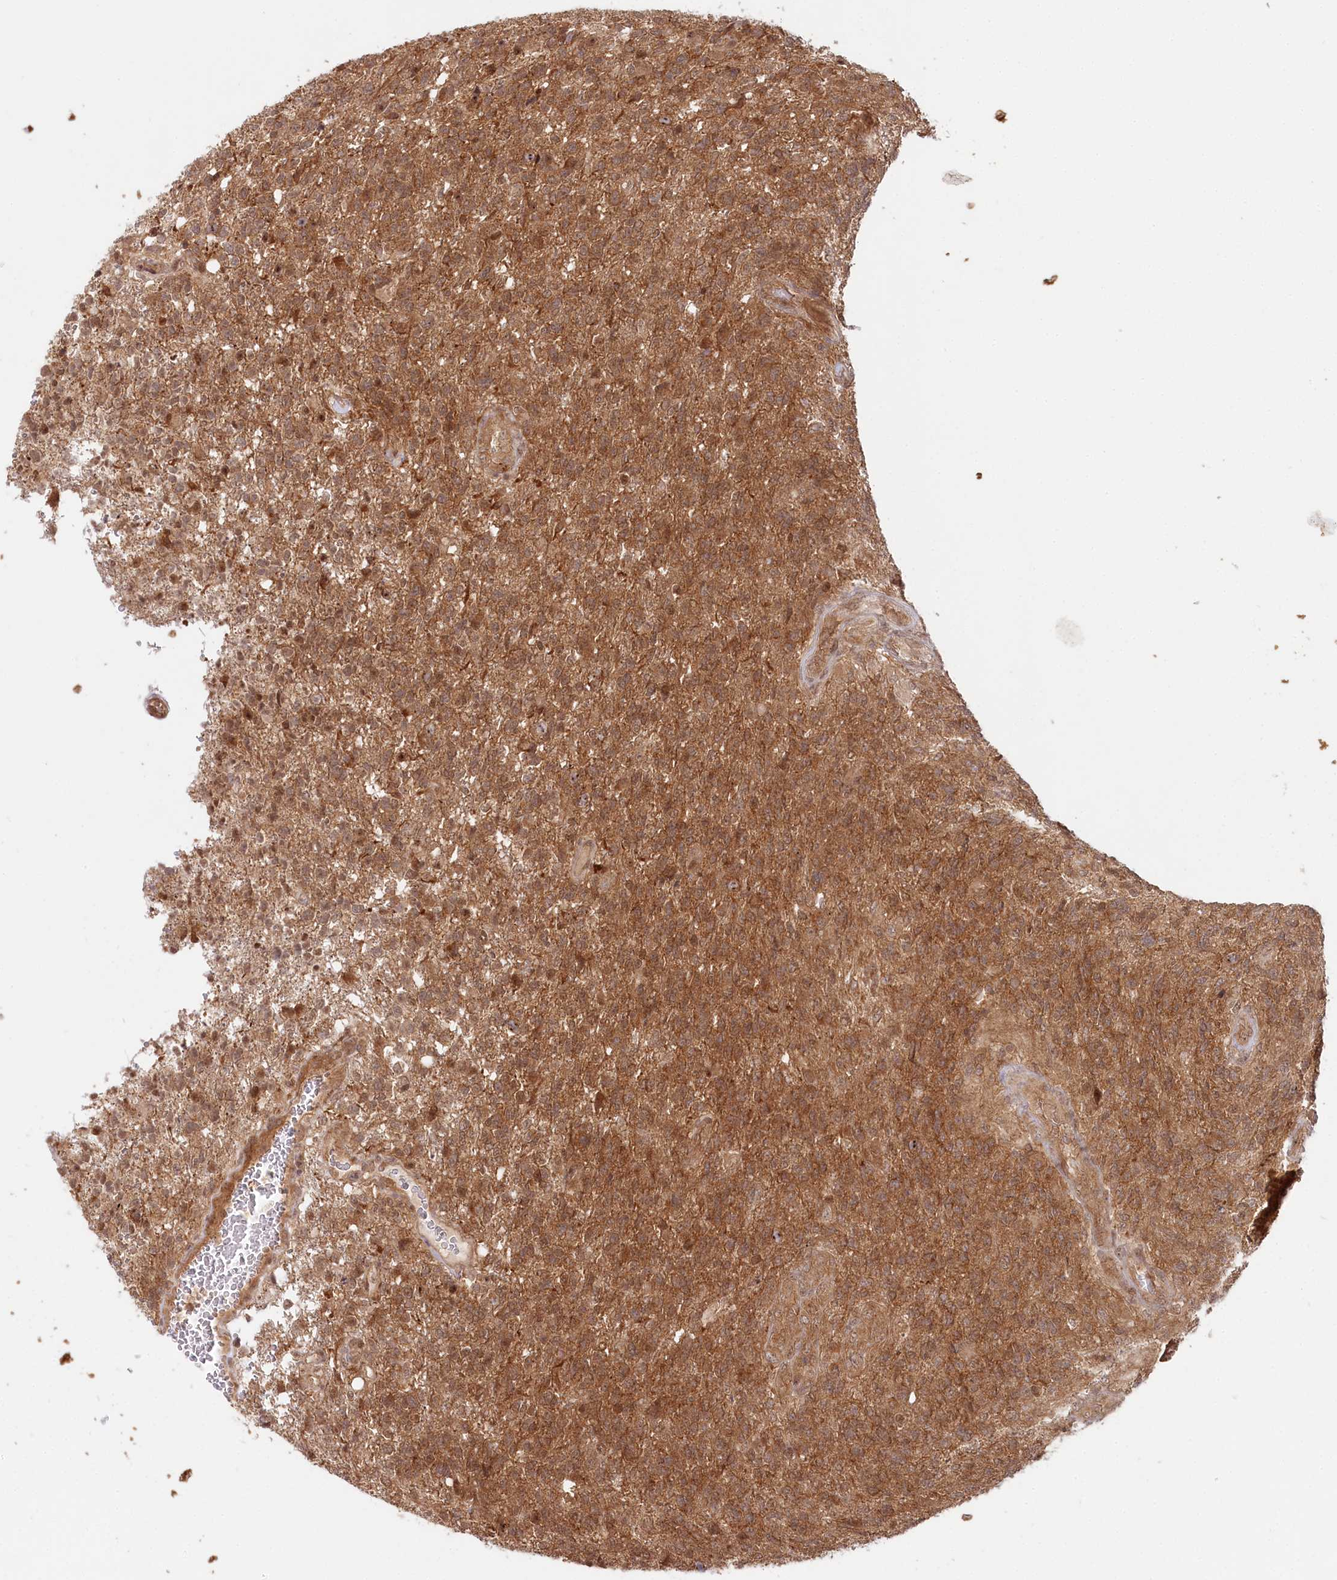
{"staining": {"intensity": "moderate", "quantity": ">75%", "location": "cytoplasmic/membranous"}, "tissue": "glioma", "cell_type": "Tumor cells", "image_type": "cancer", "snomed": [{"axis": "morphology", "description": "Glioma, malignant, High grade"}, {"axis": "topography", "description": "Brain"}], "caption": "Immunohistochemical staining of human malignant glioma (high-grade) exhibits moderate cytoplasmic/membranous protein positivity in approximately >75% of tumor cells. The protein is stained brown, and the nuclei are stained in blue (DAB IHC with brightfield microscopy, high magnification).", "gene": "CCDC65", "patient": {"sex": "male", "age": 56}}